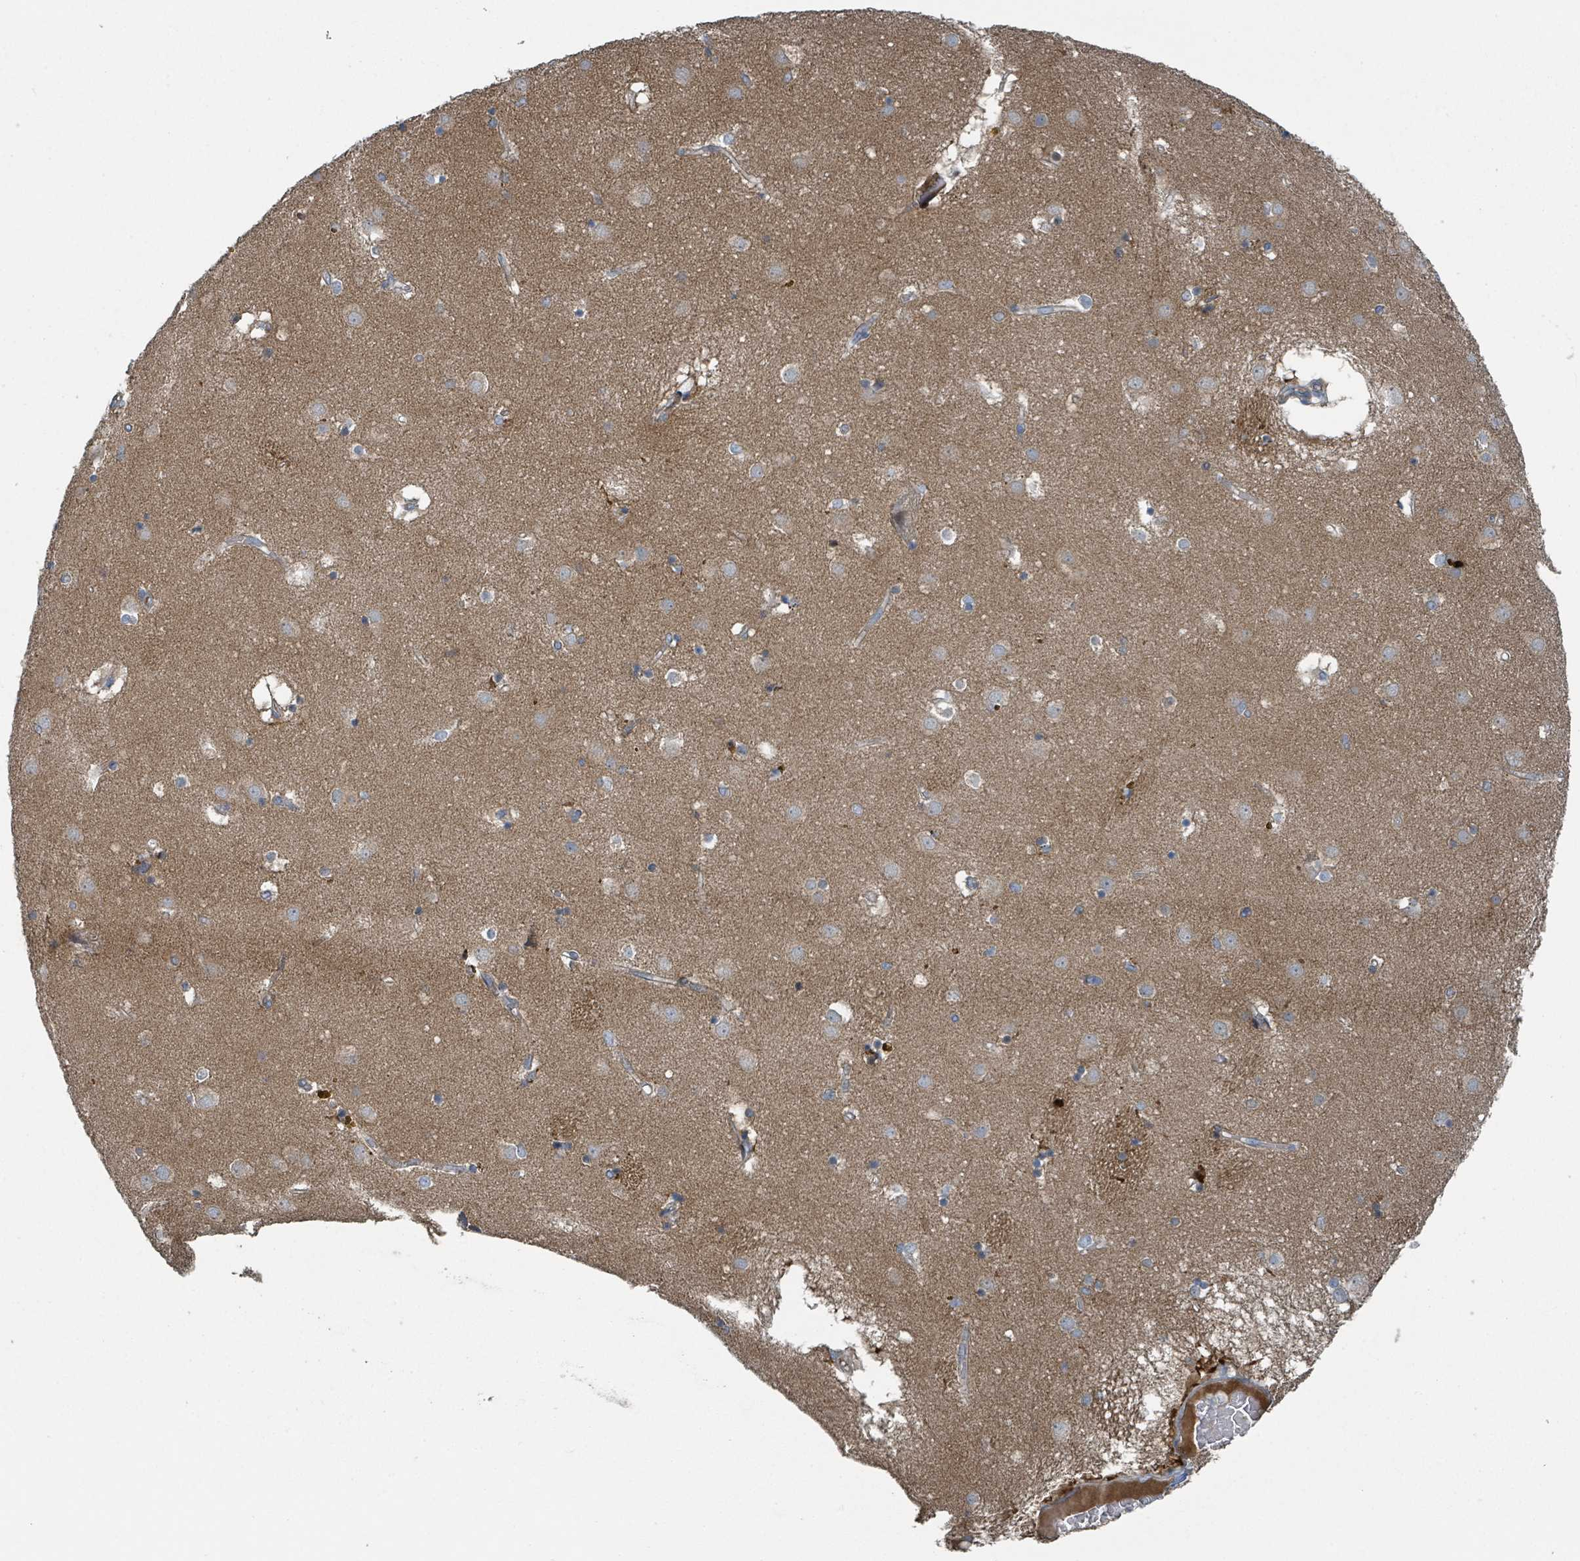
{"staining": {"intensity": "strong", "quantity": "<25%", "location": "cytoplasmic/membranous,nuclear"}, "tissue": "caudate", "cell_type": "Glial cells", "image_type": "normal", "snomed": [{"axis": "morphology", "description": "Normal tissue, NOS"}, {"axis": "topography", "description": "Lateral ventricle wall"}], "caption": "Strong cytoplasmic/membranous,nuclear protein staining is seen in about <25% of glial cells in caudate. (DAB = brown stain, brightfield microscopy at high magnification).", "gene": "DIPK2A", "patient": {"sex": "male", "age": 70}}